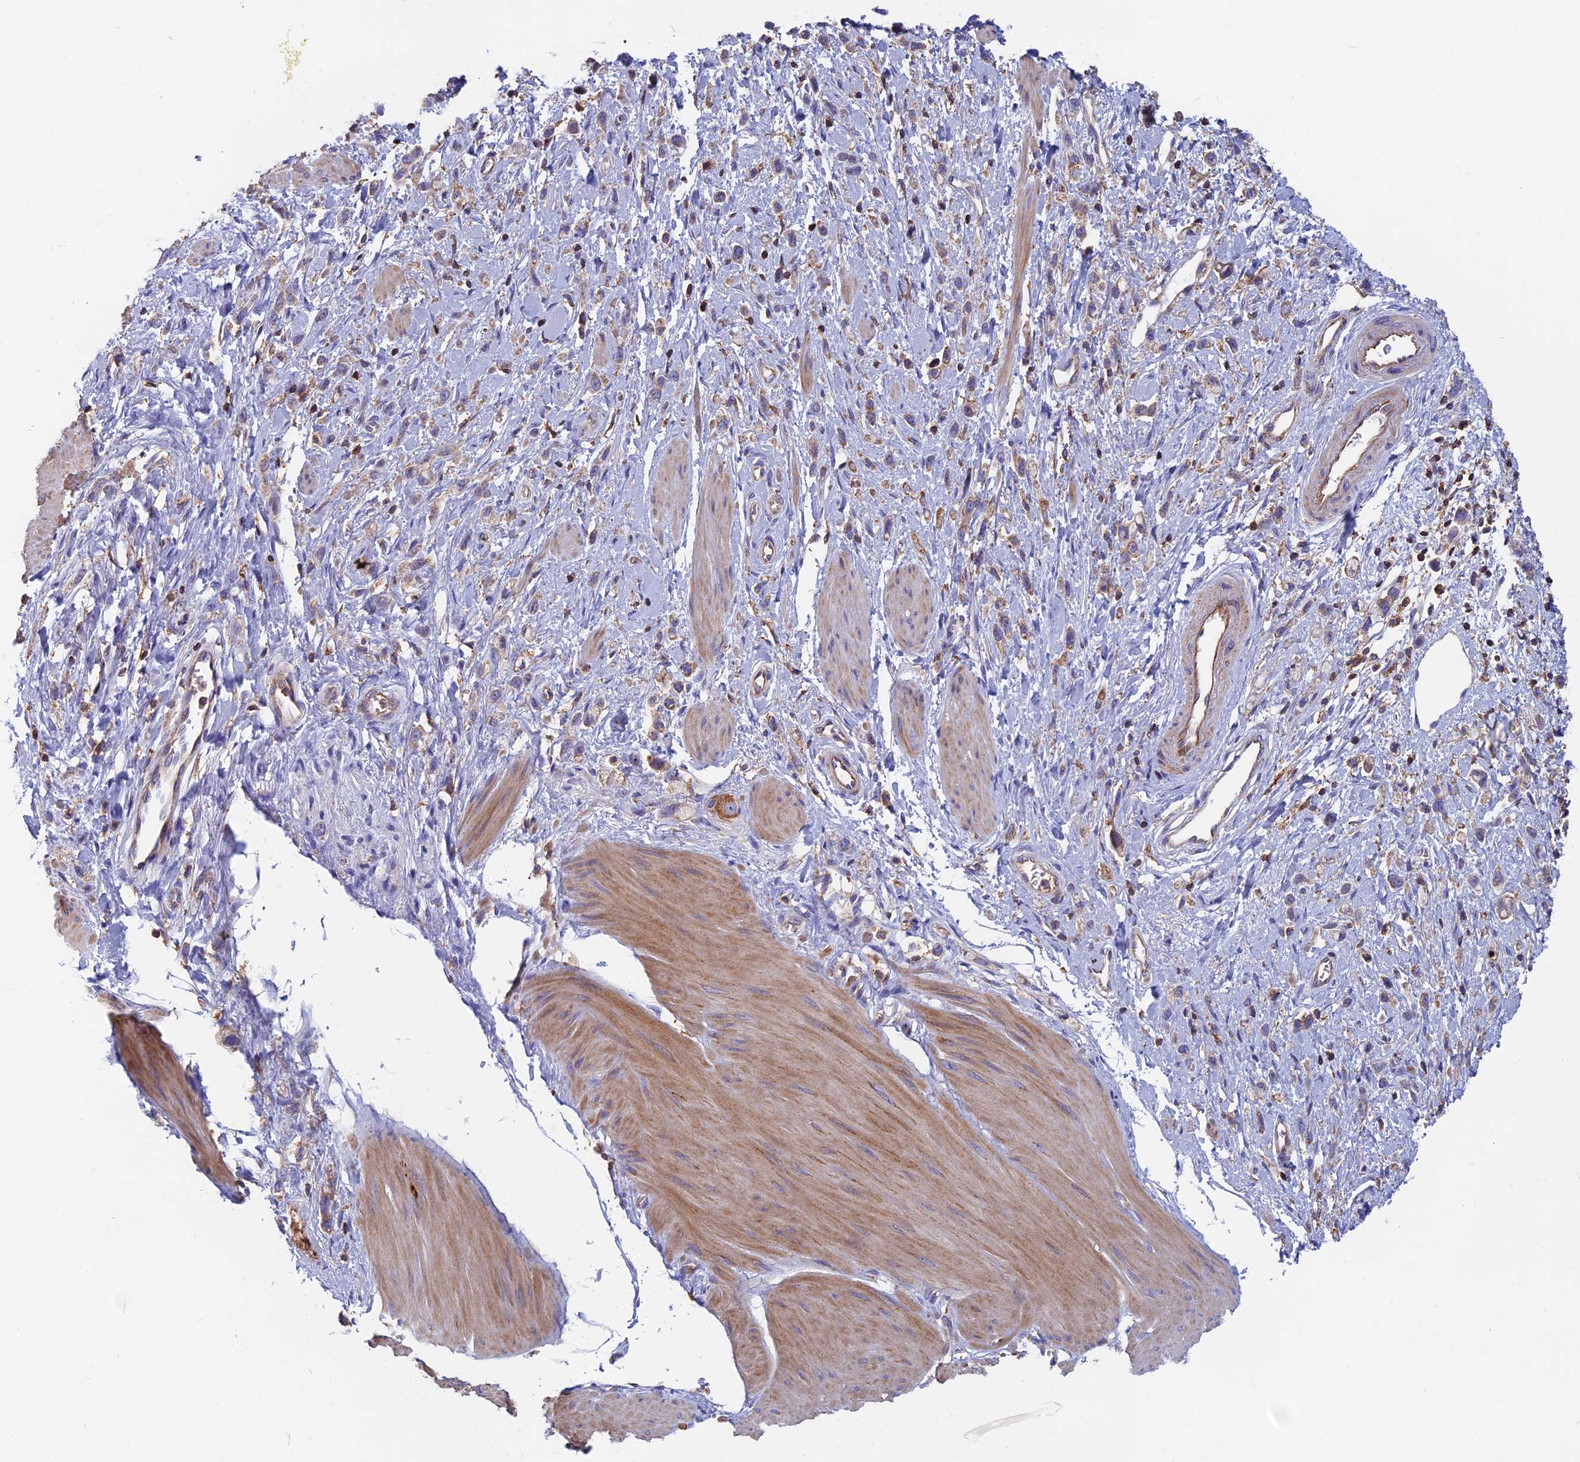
{"staining": {"intensity": "moderate", "quantity": "<25%", "location": "cytoplasmic/membranous"}, "tissue": "stomach cancer", "cell_type": "Tumor cells", "image_type": "cancer", "snomed": [{"axis": "morphology", "description": "Adenocarcinoma, NOS"}, {"axis": "topography", "description": "Stomach"}], "caption": "Stomach cancer (adenocarcinoma) tissue demonstrates moderate cytoplasmic/membranous staining in approximately <25% of tumor cells", "gene": "HSD17B8", "patient": {"sex": "female", "age": 65}}